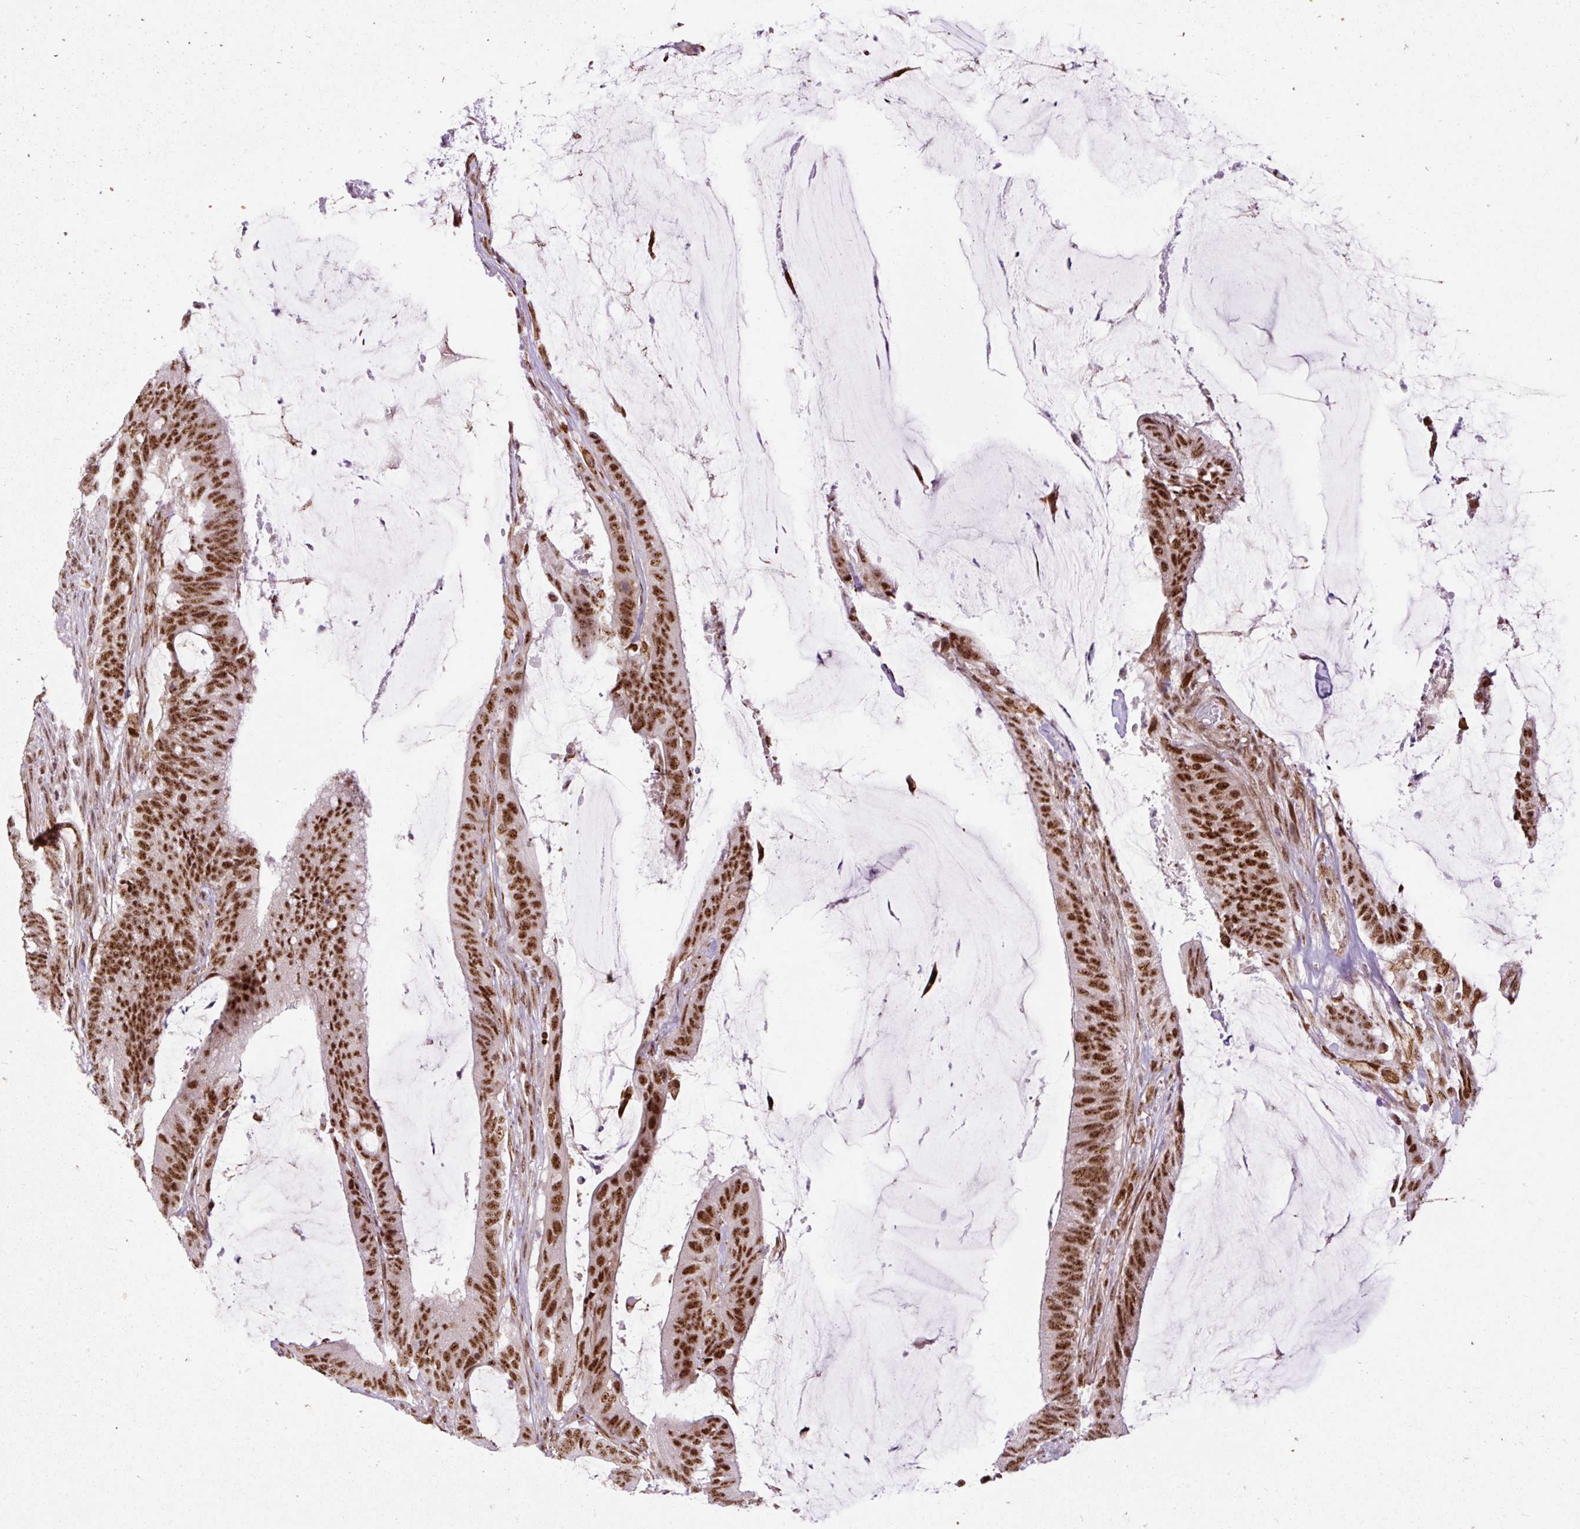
{"staining": {"intensity": "strong", "quantity": ">75%", "location": "nuclear"}, "tissue": "colorectal cancer", "cell_type": "Tumor cells", "image_type": "cancer", "snomed": [{"axis": "morphology", "description": "Adenocarcinoma, NOS"}, {"axis": "topography", "description": "Colon"}], "caption": "This image displays colorectal adenocarcinoma stained with immunohistochemistry to label a protein in brown. The nuclear of tumor cells show strong positivity for the protein. Nuclei are counter-stained blue.", "gene": "LUC7L2", "patient": {"sex": "female", "age": 43}}